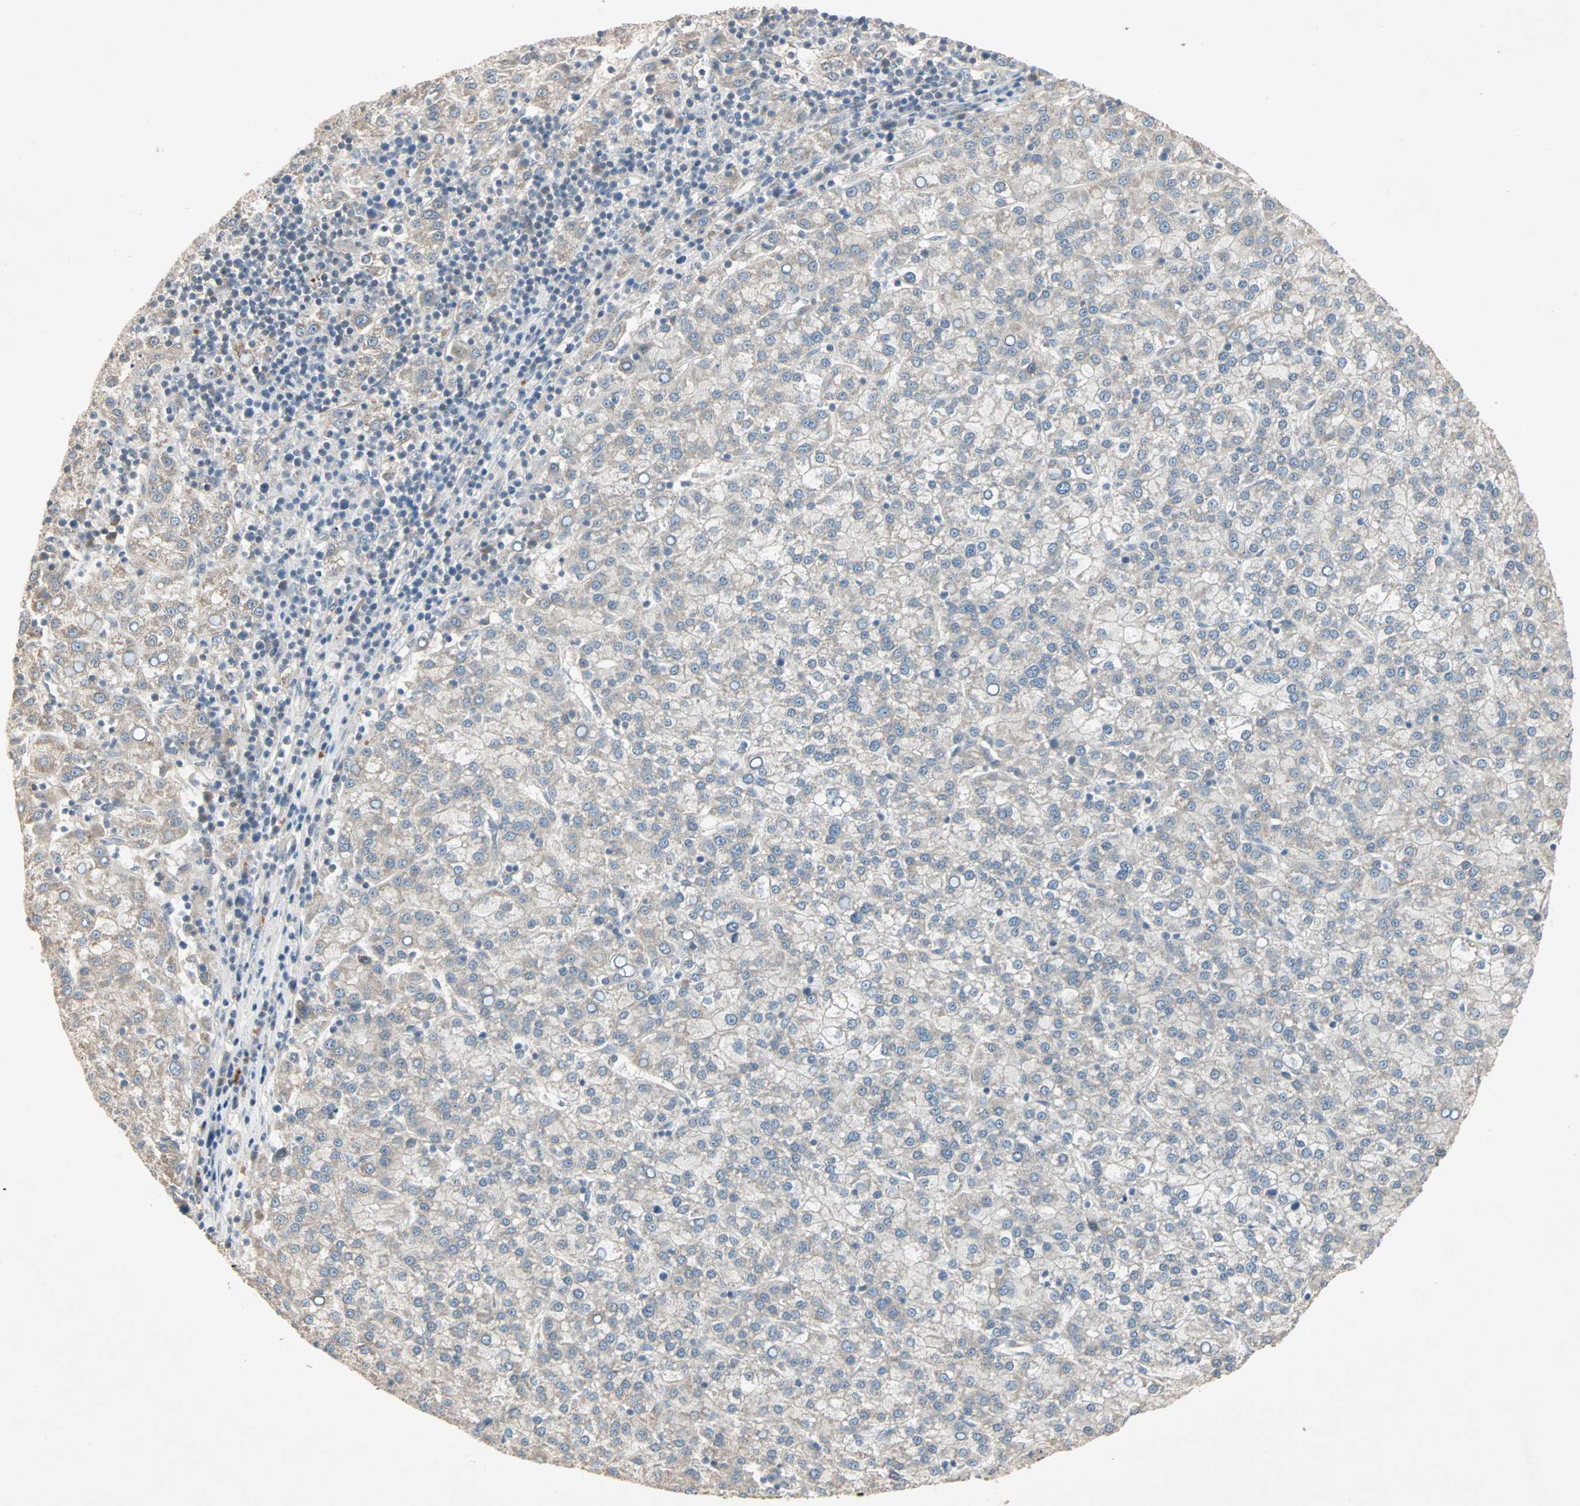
{"staining": {"intensity": "negative", "quantity": "none", "location": "none"}, "tissue": "liver cancer", "cell_type": "Tumor cells", "image_type": "cancer", "snomed": [{"axis": "morphology", "description": "Carcinoma, Hepatocellular, NOS"}, {"axis": "topography", "description": "Liver"}], "caption": "Liver cancer stained for a protein using IHC demonstrates no expression tumor cells.", "gene": "JMJD7-PLA2G4B", "patient": {"sex": "female", "age": 58}}